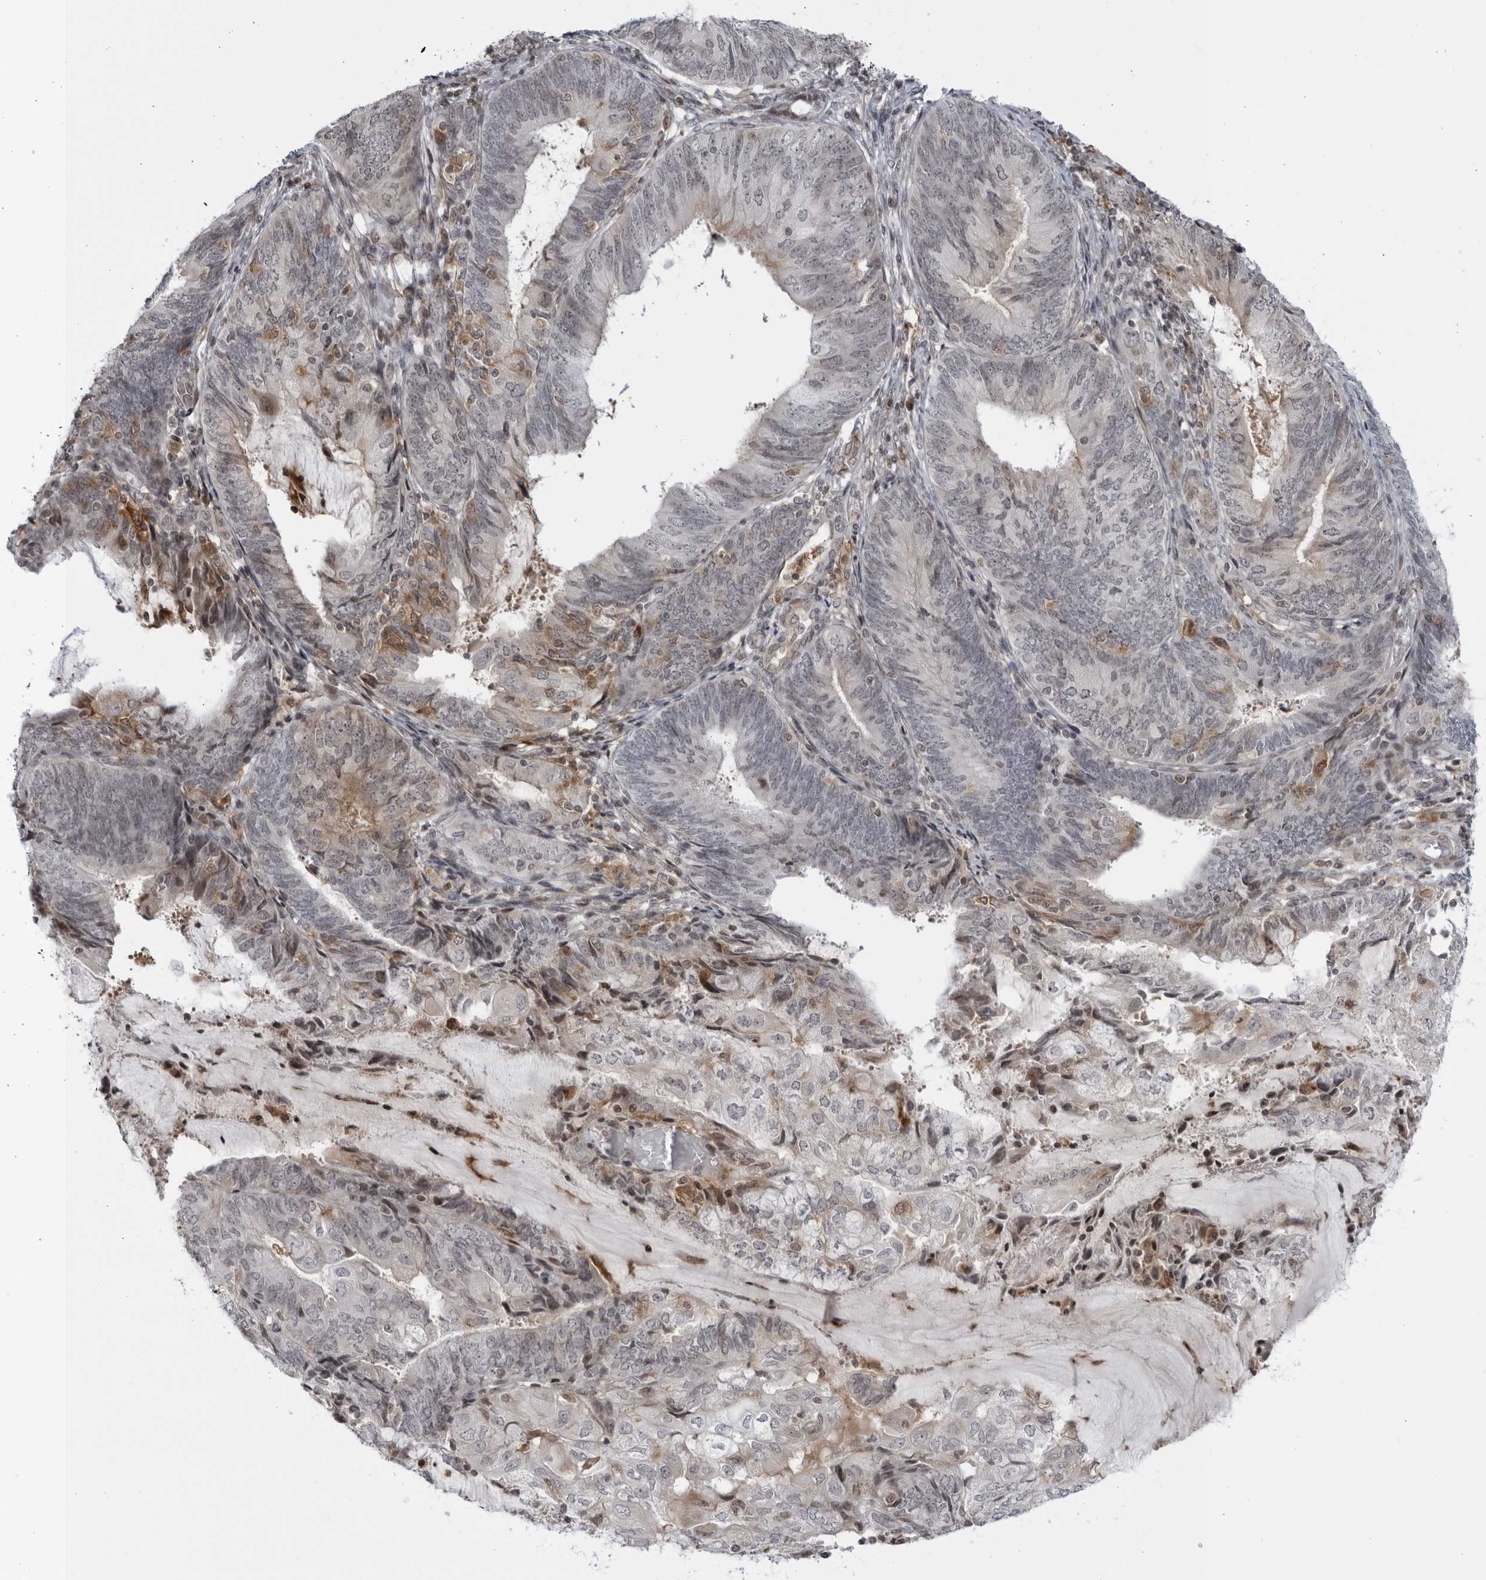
{"staining": {"intensity": "negative", "quantity": "none", "location": "none"}, "tissue": "endometrial cancer", "cell_type": "Tumor cells", "image_type": "cancer", "snomed": [{"axis": "morphology", "description": "Adenocarcinoma, NOS"}, {"axis": "topography", "description": "Endometrium"}], "caption": "IHC image of neoplastic tissue: human endometrial cancer (adenocarcinoma) stained with DAB (3,3'-diaminobenzidine) shows no significant protein expression in tumor cells. (Stains: DAB IHC with hematoxylin counter stain, Microscopy: brightfield microscopy at high magnification).", "gene": "DTL", "patient": {"sex": "female", "age": 81}}